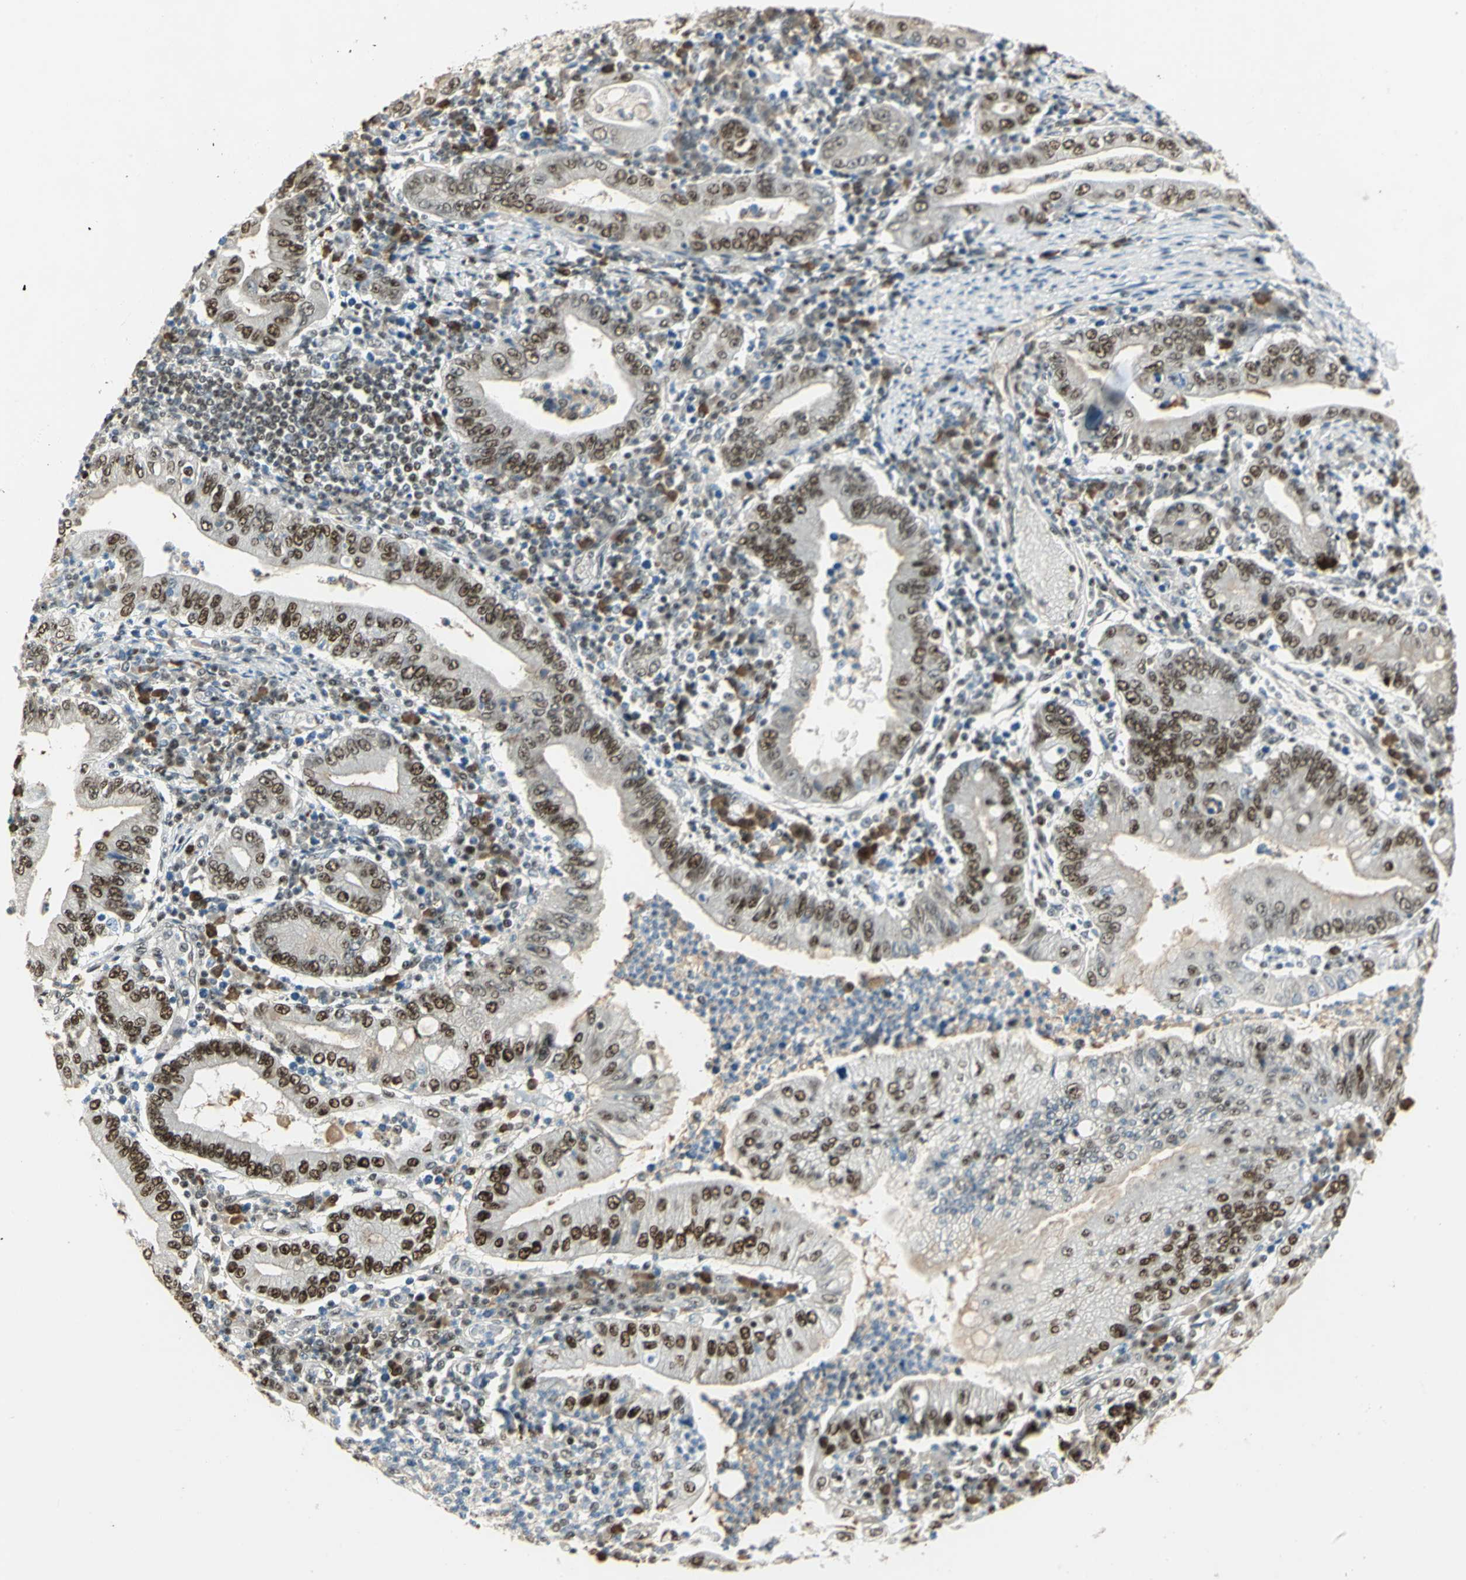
{"staining": {"intensity": "moderate", "quantity": ">75%", "location": "nuclear"}, "tissue": "stomach cancer", "cell_type": "Tumor cells", "image_type": "cancer", "snomed": [{"axis": "morphology", "description": "Normal tissue, NOS"}, {"axis": "morphology", "description": "Adenocarcinoma, NOS"}, {"axis": "topography", "description": "Esophagus"}, {"axis": "topography", "description": "Stomach, upper"}, {"axis": "topography", "description": "Peripheral nerve tissue"}], "caption": "Moderate nuclear staining is identified in approximately >75% of tumor cells in adenocarcinoma (stomach).", "gene": "CCNT1", "patient": {"sex": "male", "age": 62}}